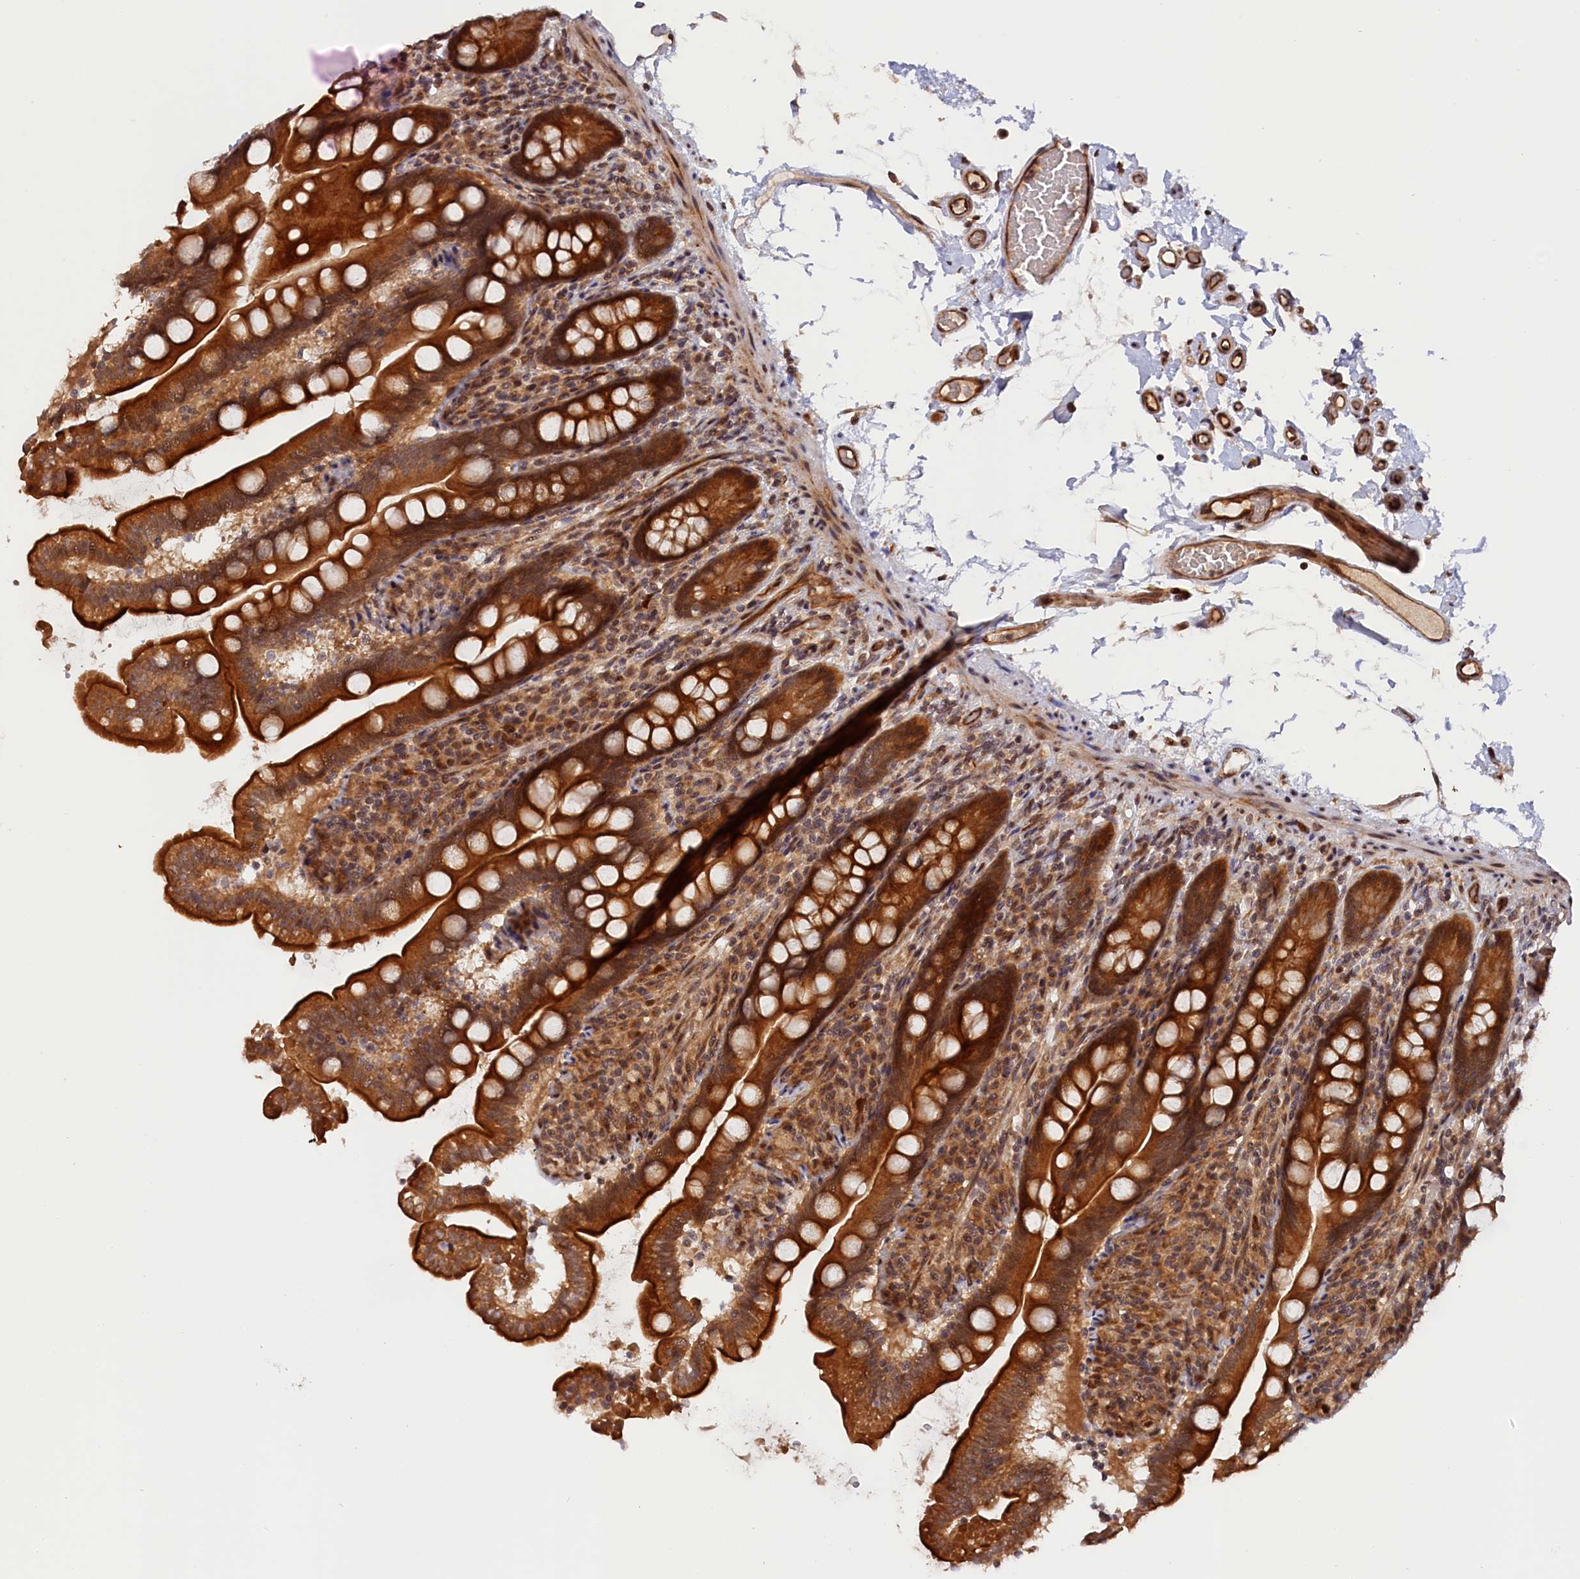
{"staining": {"intensity": "strong", "quantity": ">75%", "location": "cytoplasmic/membranous"}, "tissue": "stomach", "cell_type": "Glandular cells", "image_type": "normal", "snomed": [{"axis": "morphology", "description": "Normal tissue, NOS"}, {"axis": "morphology", "description": "Adenocarcinoma, NOS"}, {"axis": "morphology", "description": "Adenocarcinoma, High grade"}, {"axis": "topography", "description": "Stomach, upper"}, {"axis": "topography", "description": "Stomach"}], "caption": "Strong cytoplasmic/membranous protein staining is identified in approximately >75% of glandular cells in stomach. (DAB IHC, brown staining for protein, blue staining for nuclei).", "gene": "ANKRD24", "patient": {"sex": "female", "age": 65}}